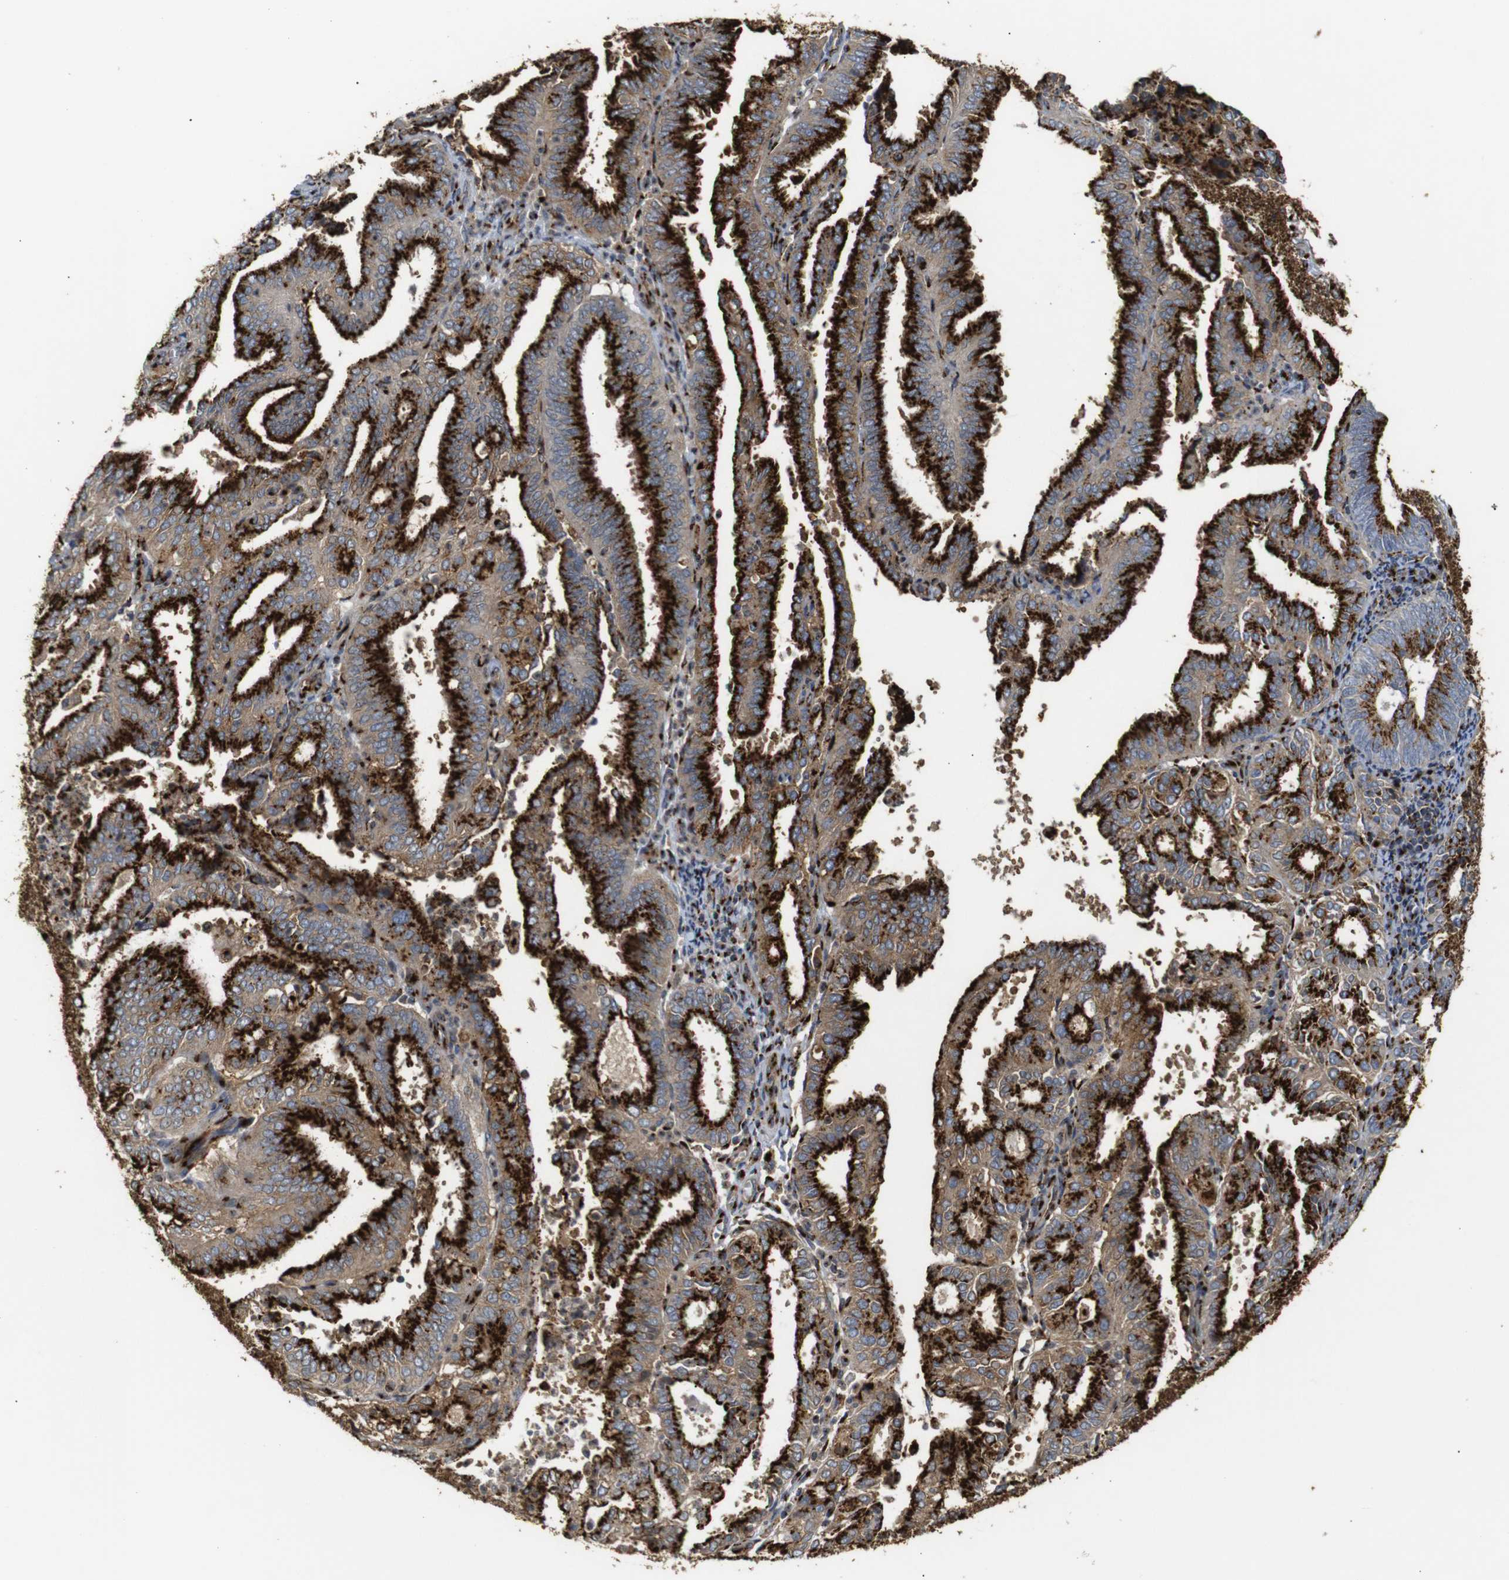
{"staining": {"intensity": "strong", "quantity": ">75%", "location": "cytoplasmic/membranous"}, "tissue": "endometrial cancer", "cell_type": "Tumor cells", "image_type": "cancer", "snomed": [{"axis": "morphology", "description": "Adenocarcinoma, NOS"}, {"axis": "topography", "description": "Uterus"}], "caption": "A histopathology image of endometrial cancer (adenocarcinoma) stained for a protein reveals strong cytoplasmic/membranous brown staining in tumor cells. The staining is performed using DAB (3,3'-diaminobenzidine) brown chromogen to label protein expression. The nuclei are counter-stained blue using hematoxylin.", "gene": "TGOLN2", "patient": {"sex": "female", "age": 60}}